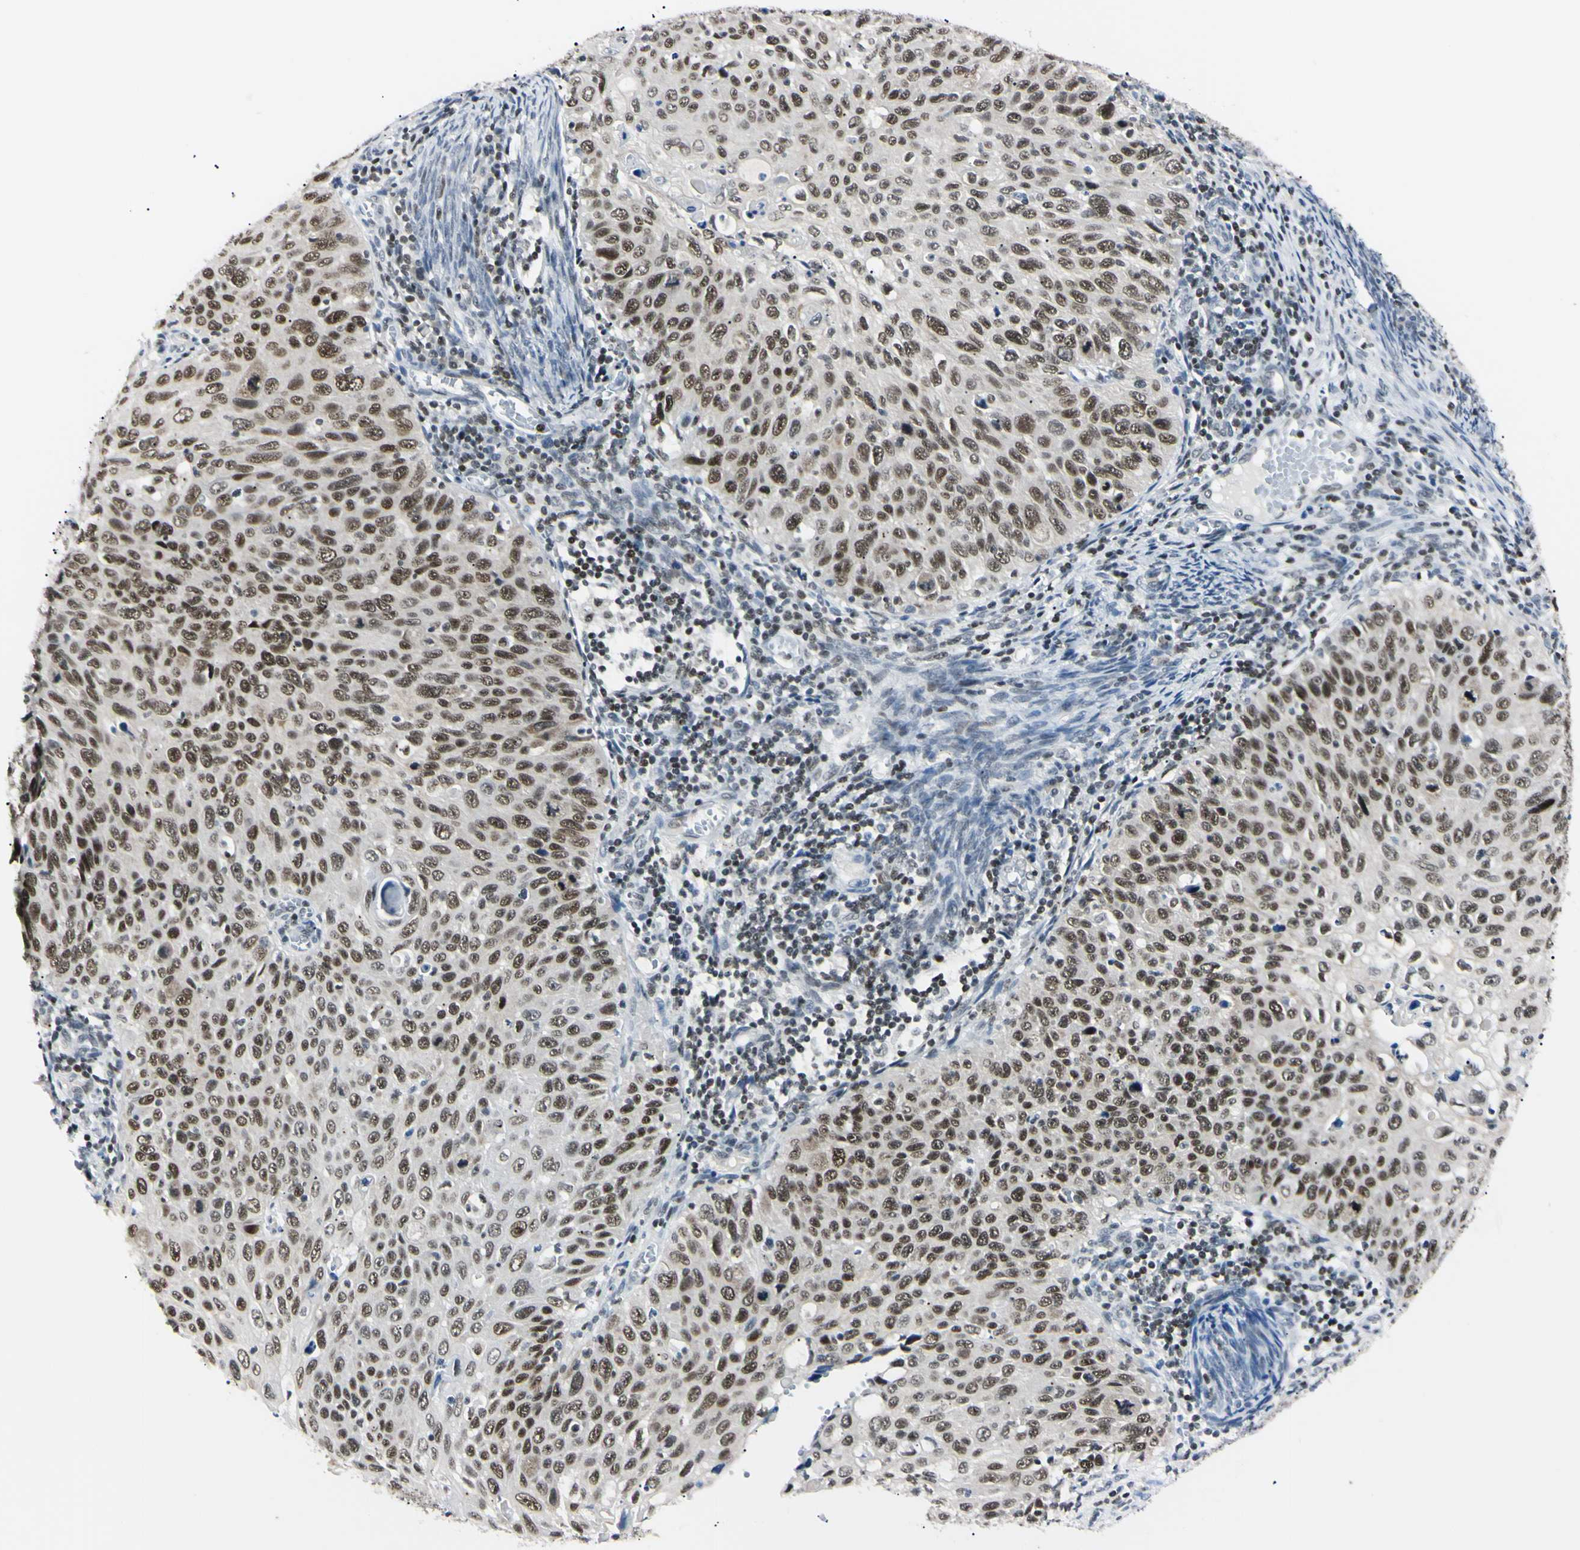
{"staining": {"intensity": "moderate", "quantity": "25%-75%", "location": "nuclear"}, "tissue": "cervical cancer", "cell_type": "Tumor cells", "image_type": "cancer", "snomed": [{"axis": "morphology", "description": "Squamous cell carcinoma, NOS"}, {"axis": "topography", "description": "Cervix"}], "caption": "Cervical cancer stained with a protein marker shows moderate staining in tumor cells.", "gene": "C1orf174", "patient": {"sex": "female", "age": 70}}